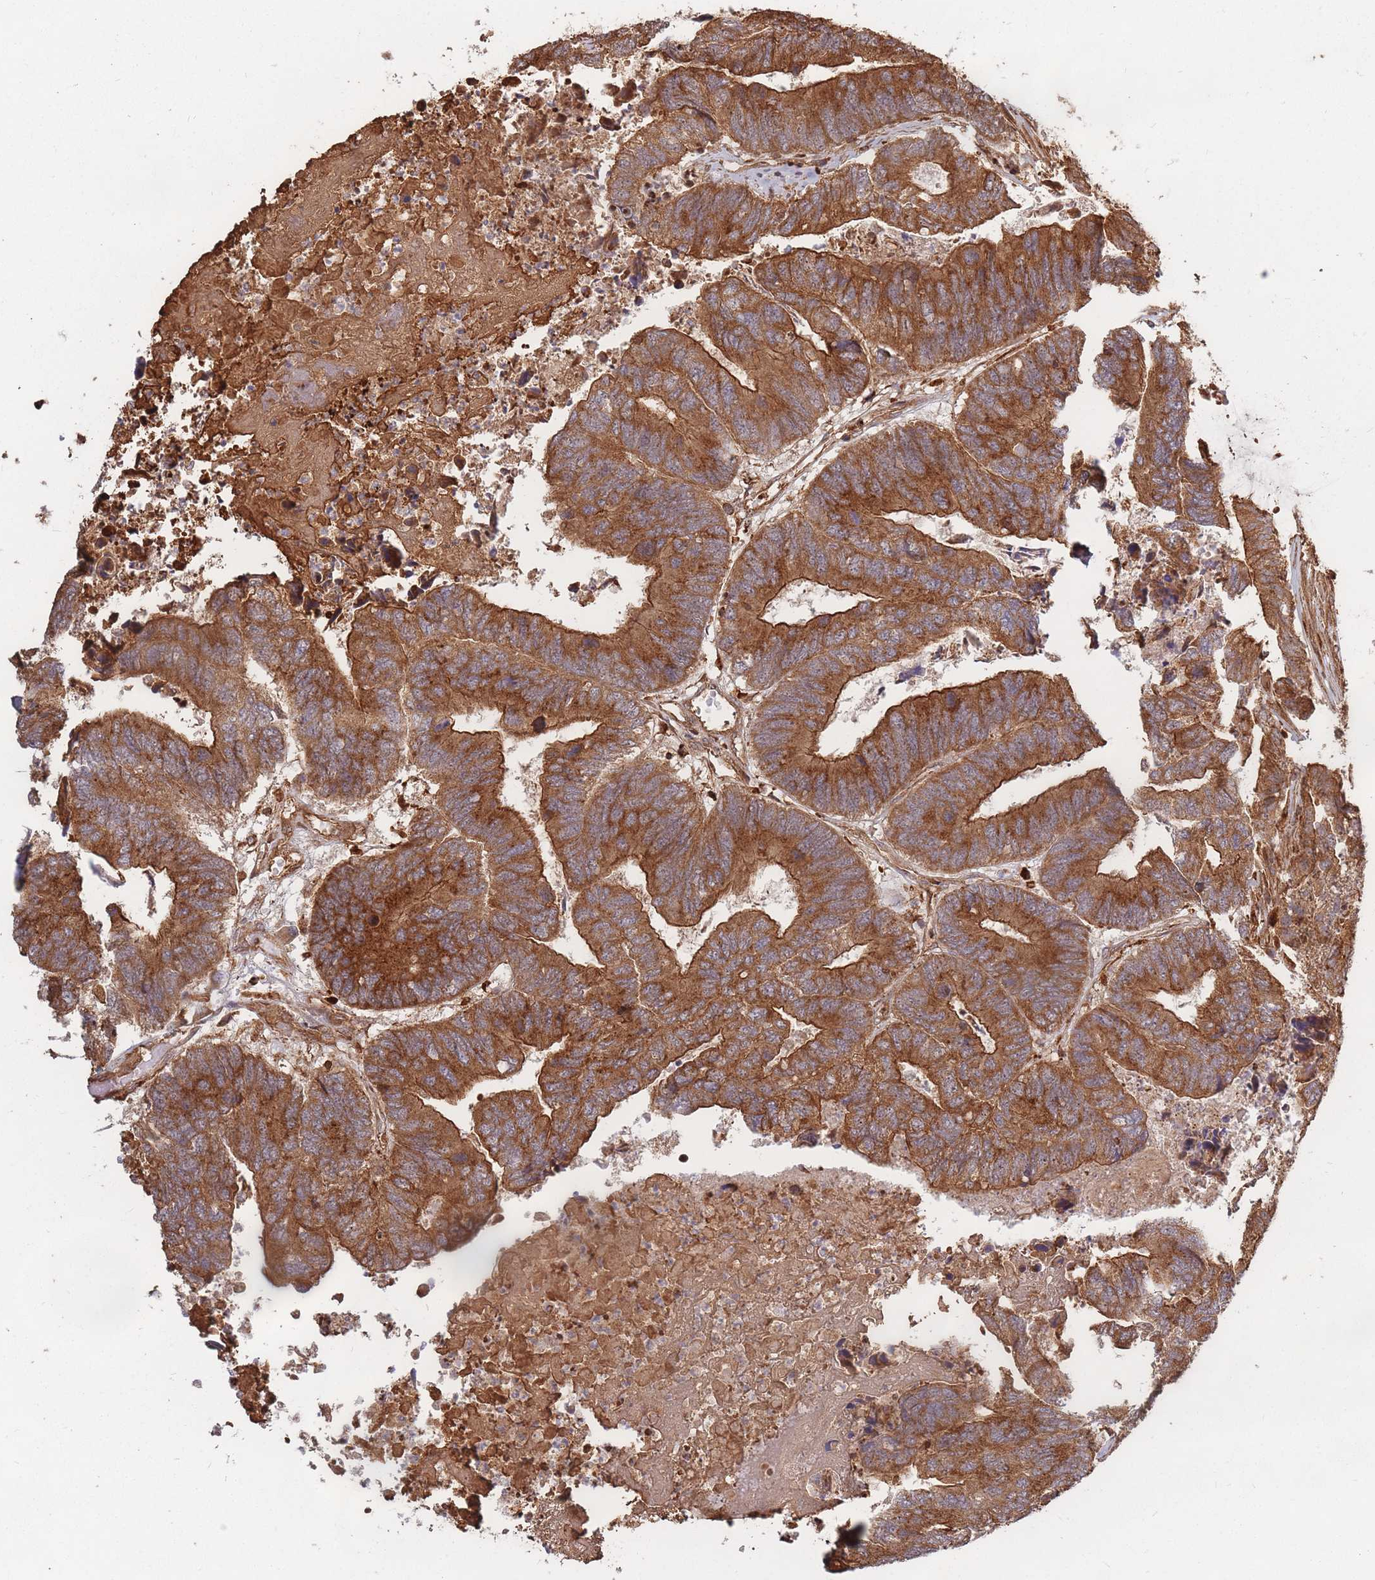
{"staining": {"intensity": "strong", "quantity": ">75%", "location": "cytoplasmic/membranous"}, "tissue": "colorectal cancer", "cell_type": "Tumor cells", "image_type": "cancer", "snomed": [{"axis": "morphology", "description": "Adenocarcinoma, NOS"}, {"axis": "topography", "description": "Colon"}], "caption": "Strong cytoplasmic/membranous protein positivity is identified in approximately >75% of tumor cells in colorectal adenocarcinoma.", "gene": "RASSF2", "patient": {"sex": "female", "age": 67}}